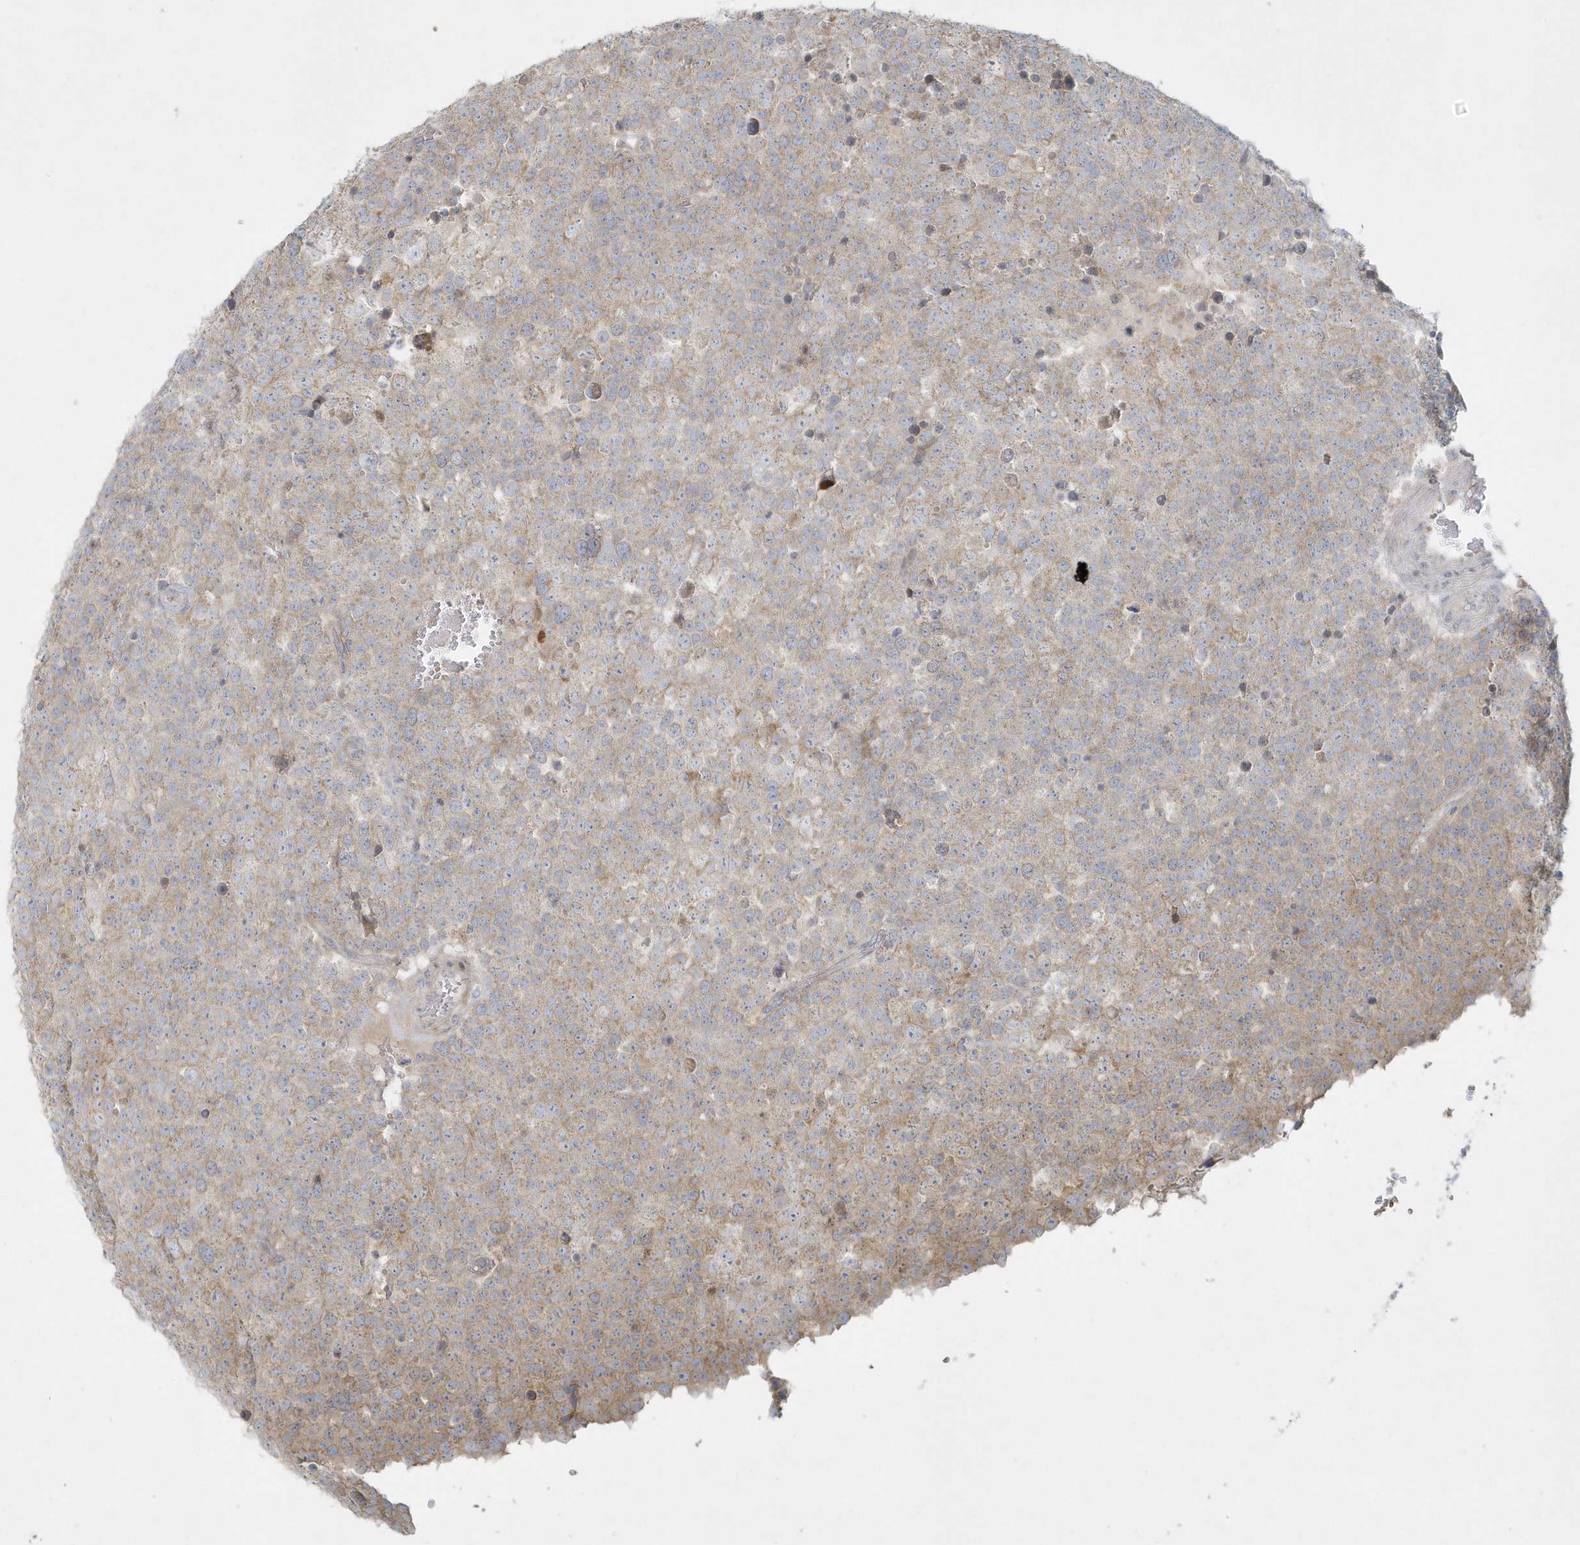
{"staining": {"intensity": "weak", "quantity": "25%-75%", "location": "cytoplasmic/membranous"}, "tissue": "testis cancer", "cell_type": "Tumor cells", "image_type": "cancer", "snomed": [{"axis": "morphology", "description": "Seminoma, NOS"}, {"axis": "topography", "description": "Testis"}], "caption": "Brown immunohistochemical staining in testis seminoma demonstrates weak cytoplasmic/membranous positivity in approximately 25%-75% of tumor cells.", "gene": "BLTP3A", "patient": {"sex": "male", "age": 71}}